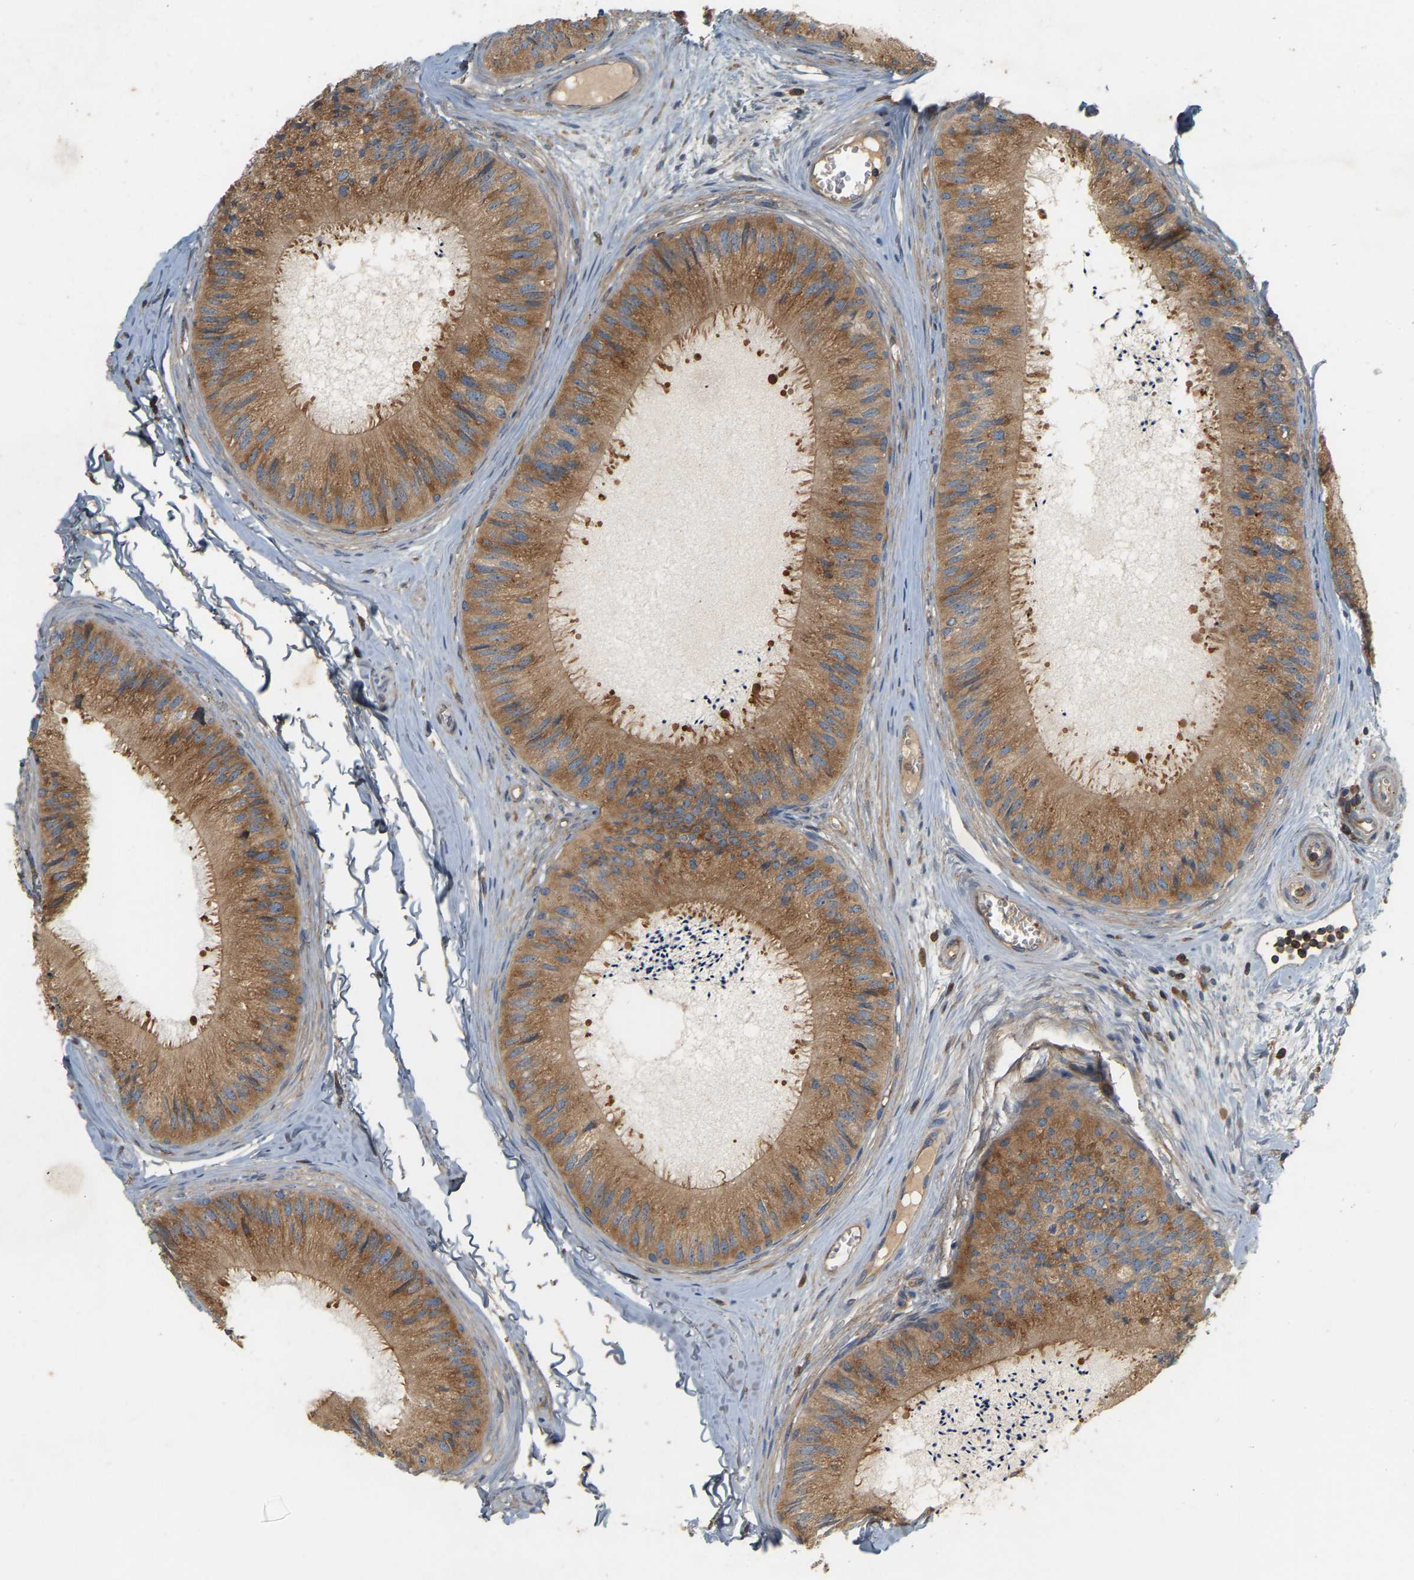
{"staining": {"intensity": "strong", "quantity": ">75%", "location": "cytoplasmic/membranous"}, "tissue": "epididymis", "cell_type": "Glandular cells", "image_type": "normal", "snomed": [{"axis": "morphology", "description": "Normal tissue, NOS"}, {"axis": "topography", "description": "Epididymis"}], "caption": "Epididymis stained with a brown dye shows strong cytoplasmic/membranous positive staining in approximately >75% of glandular cells.", "gene": "AKAP13", "patient": {"sex": "male", "age": 31}}